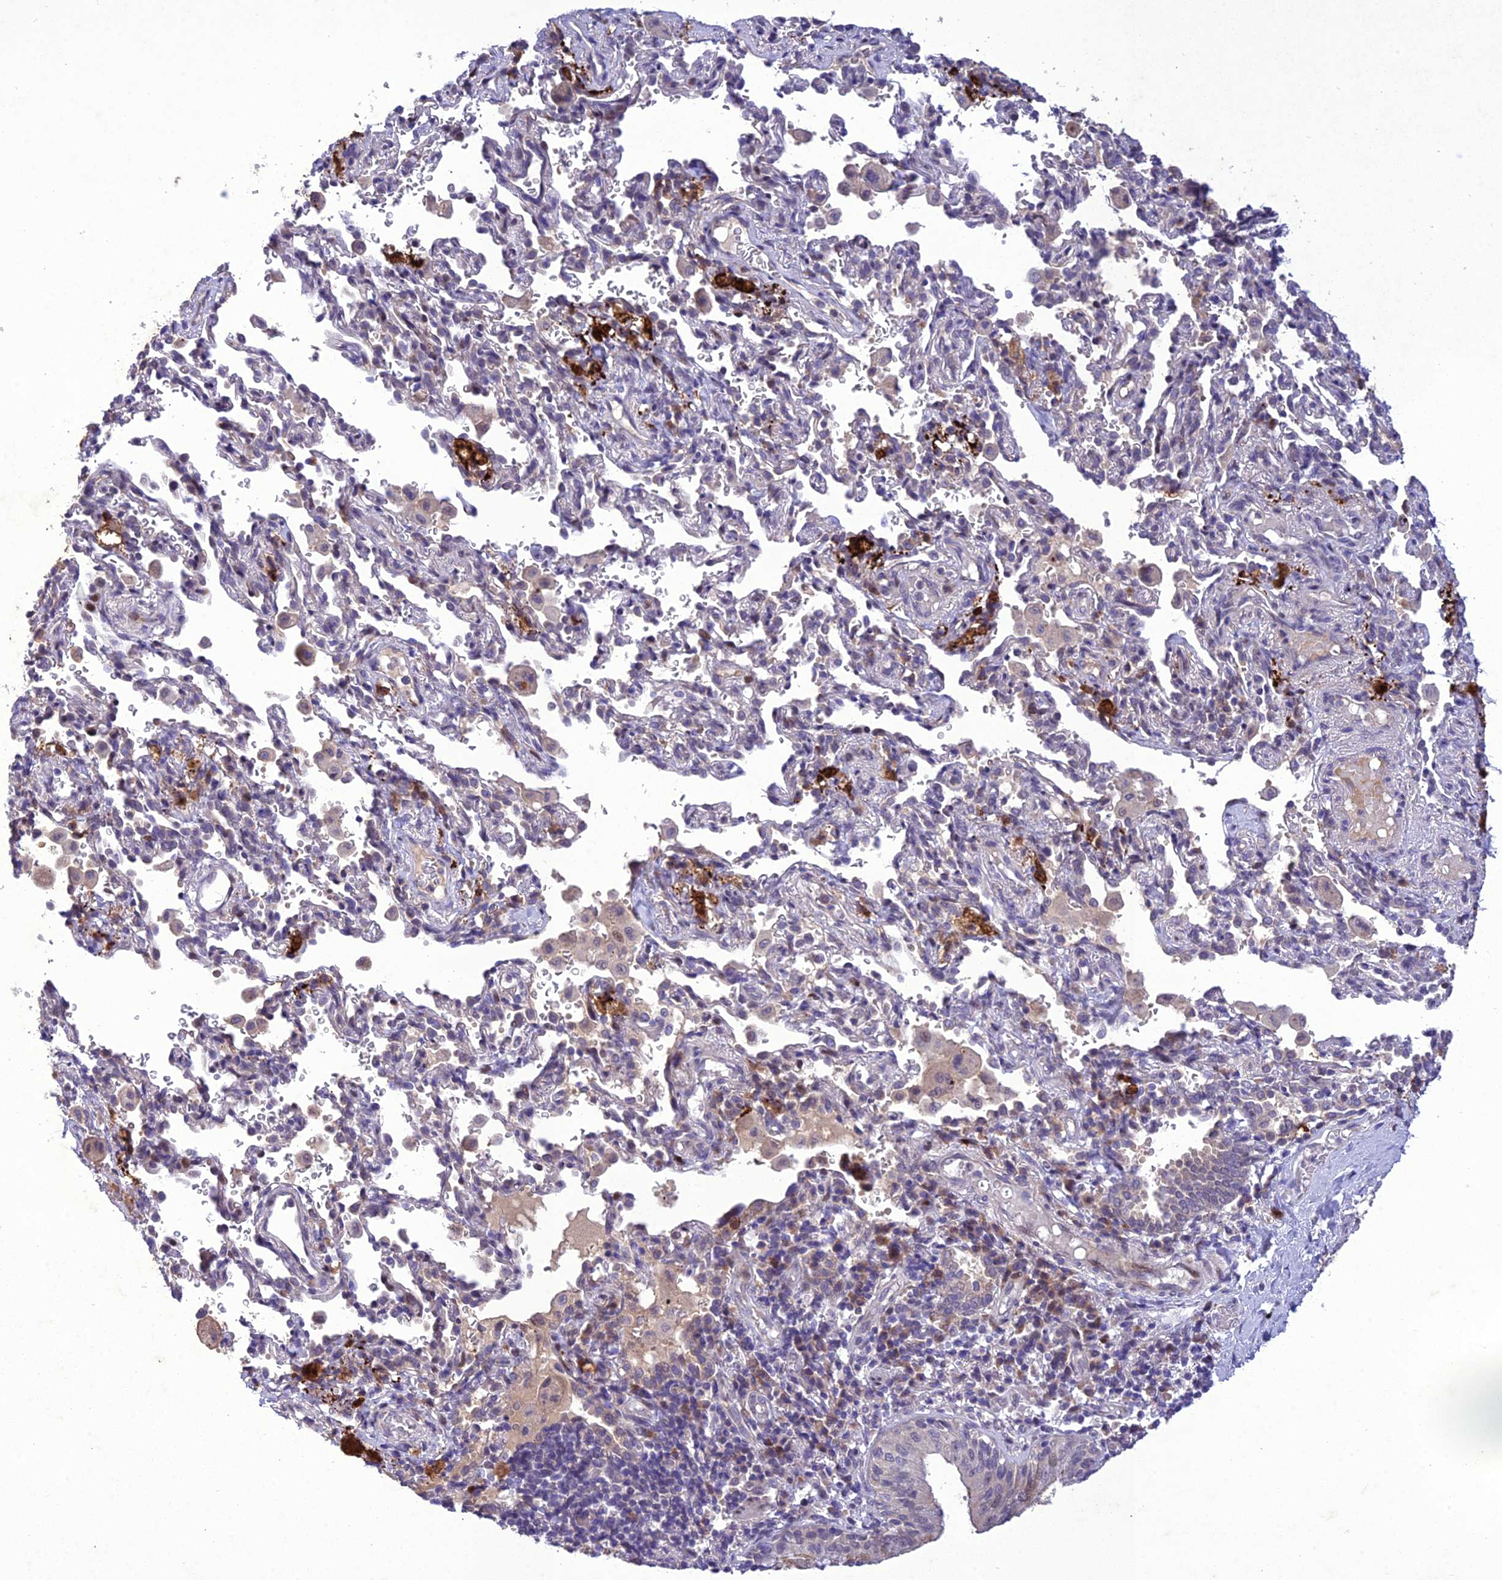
{"staining": {"intensity": "moderate", "quantity": "25%-75%", "location": "cytoplasmic/membranous,nuclear"}, "tissue": "bronchus", "cell_type": "Respiratory epithelial cells", "image_type": "normal", "snomed": [{"axis": "morphology", "description": "Normal tissue, NOS"}, {"axis": "topography", "description": "Cartilage tissue"}, {"axis": "topography", "description": "Bronchus"}], "caption": "IHC (DAB) staining of normal human bronchus reveals moderate cytoplasmic/membranous,nuclear protein expression in about 25%-75% of respiratory epithelial cells. The staining was performed using DAB, with brown indicating positive protein expression. Nuclei are stained blue with hematoxylin.", "gene": "ANKRD52", "patient": {"sex": "female", "age": 36}}